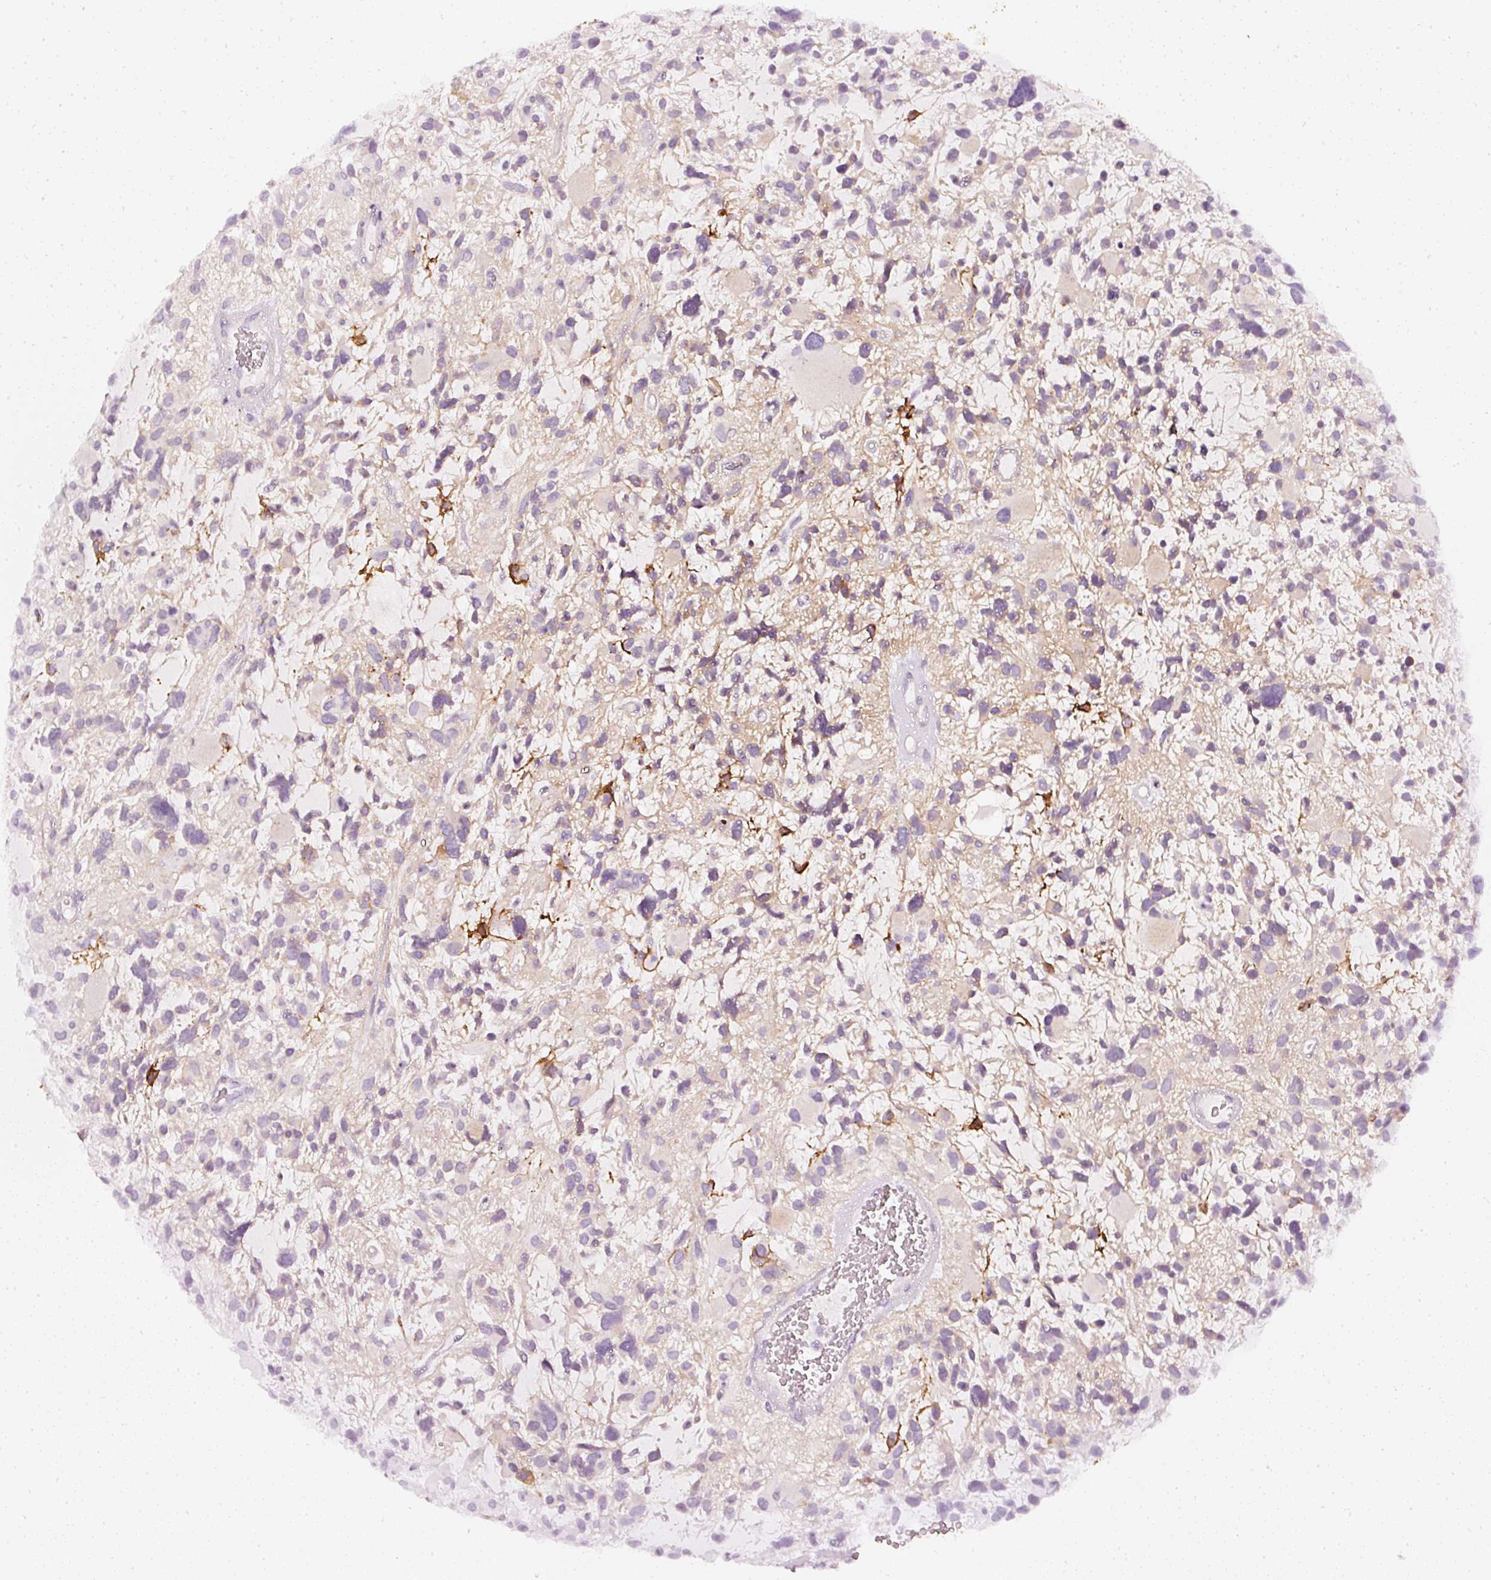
{"staining": {"intensity": "negative", "quantity": "none", "location": "none"}, "tissue": "glioma", "cell_type": "Tumor cells", "image_type": "cancer", "snomed": [{"axis": "morphology", "description": "Glioma, malignant, High grade"}, {"axis": "topography", "description": "Brain"}], "caption": "High magnification brightfield microscopy of glioma stained with DAB (3,3'-diaminobenzidine) (brown) and counterstained with hematoxylin (blue): tumor cells show no significant expression.", "gene": "CNP", "patient": {"sex": "female", "age": 11}}